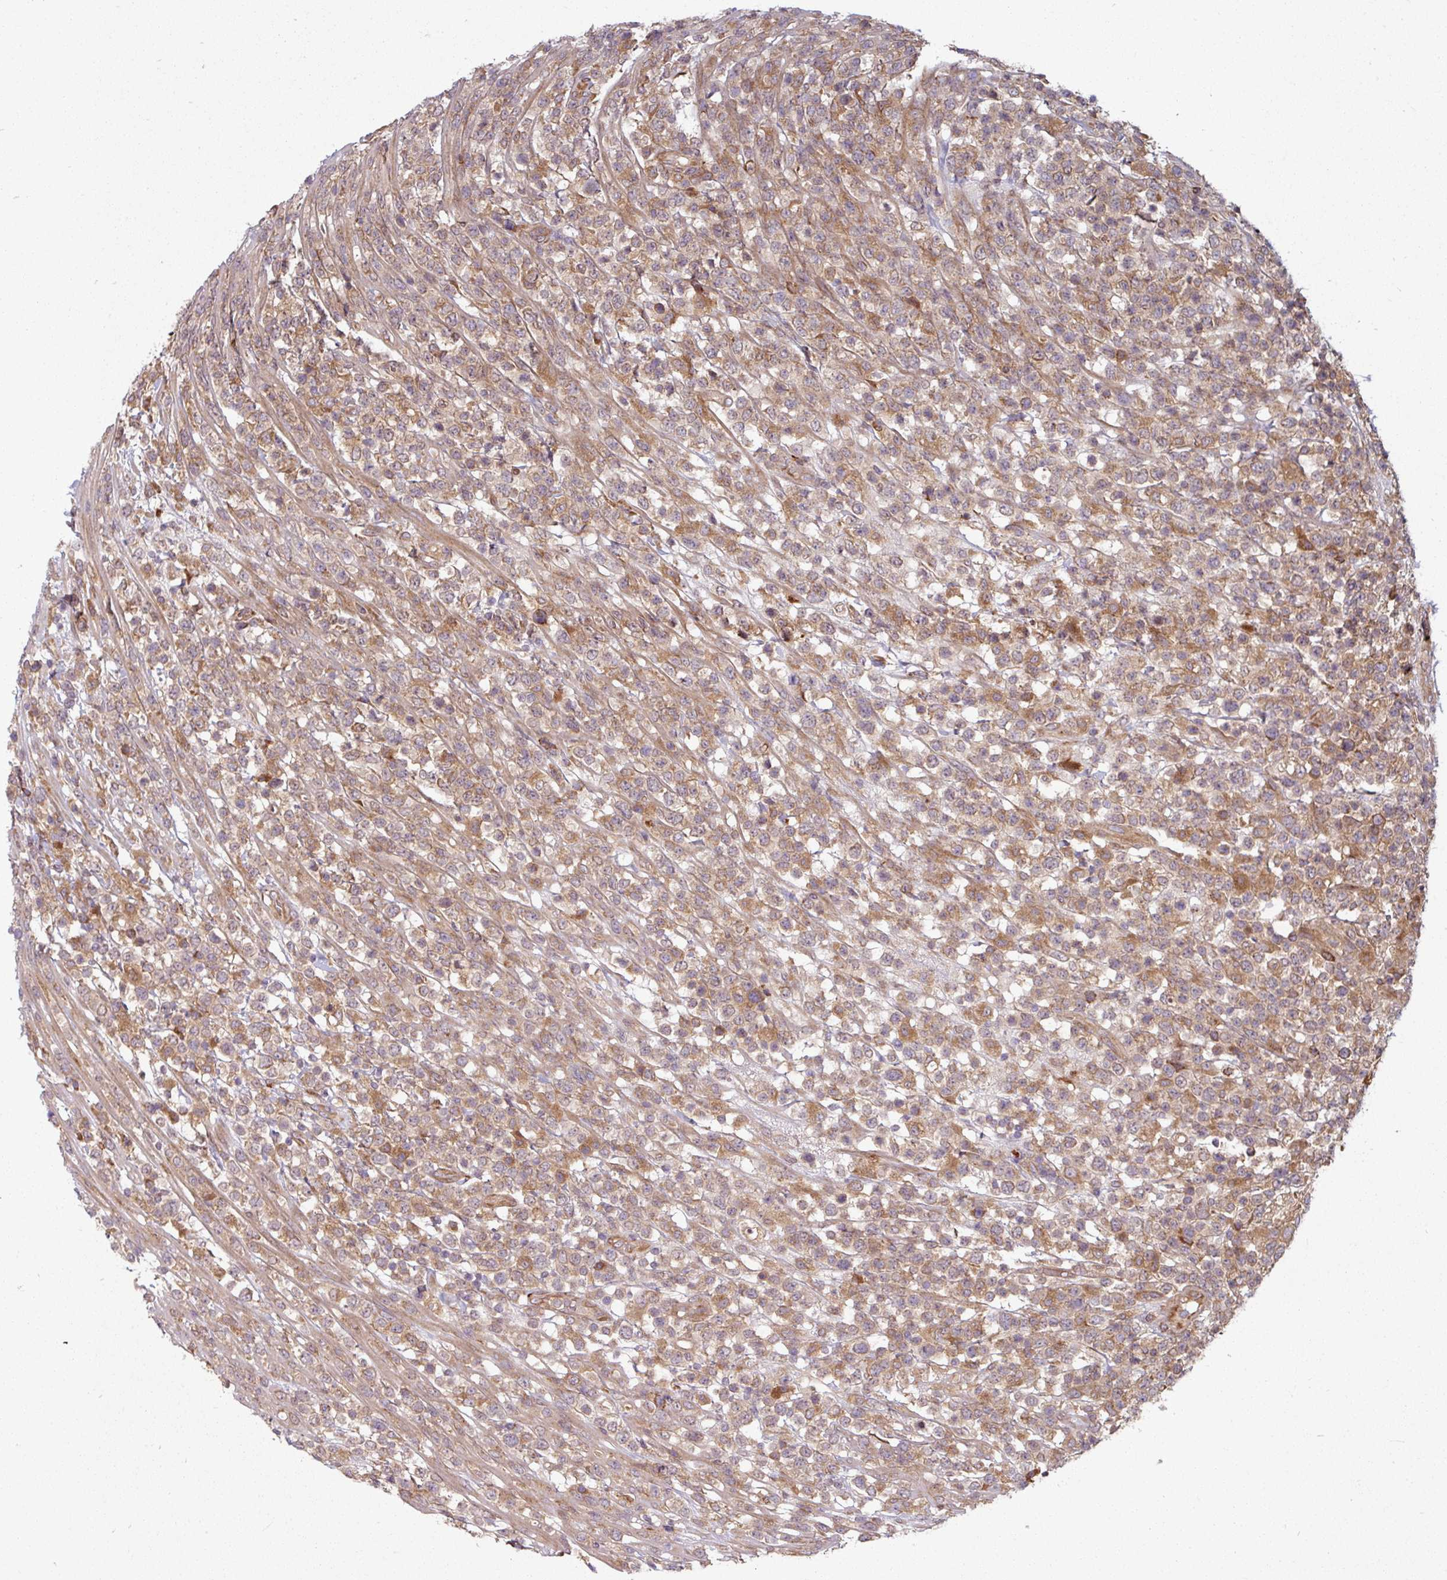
{"staining": {"intensity": "moderate", "quantity": ">75%", "location": "cytoplasmic/membranous"}, "tissue": "lymphoma", "cell_type": "Tumor cells", "image_type": "cancer", "snomed": [{"axis": "morphology", "description": "Malignant lymphoma, non-Hodgkin's type, High grade"}, {"axis": "topography", "description": "Colon"}], "caption": "Lymphoma stained with a protein marker reveals moderate staining in tumor cells.", "gene": "RAB5A", "patient": {"sex": "female", "age": 53}}